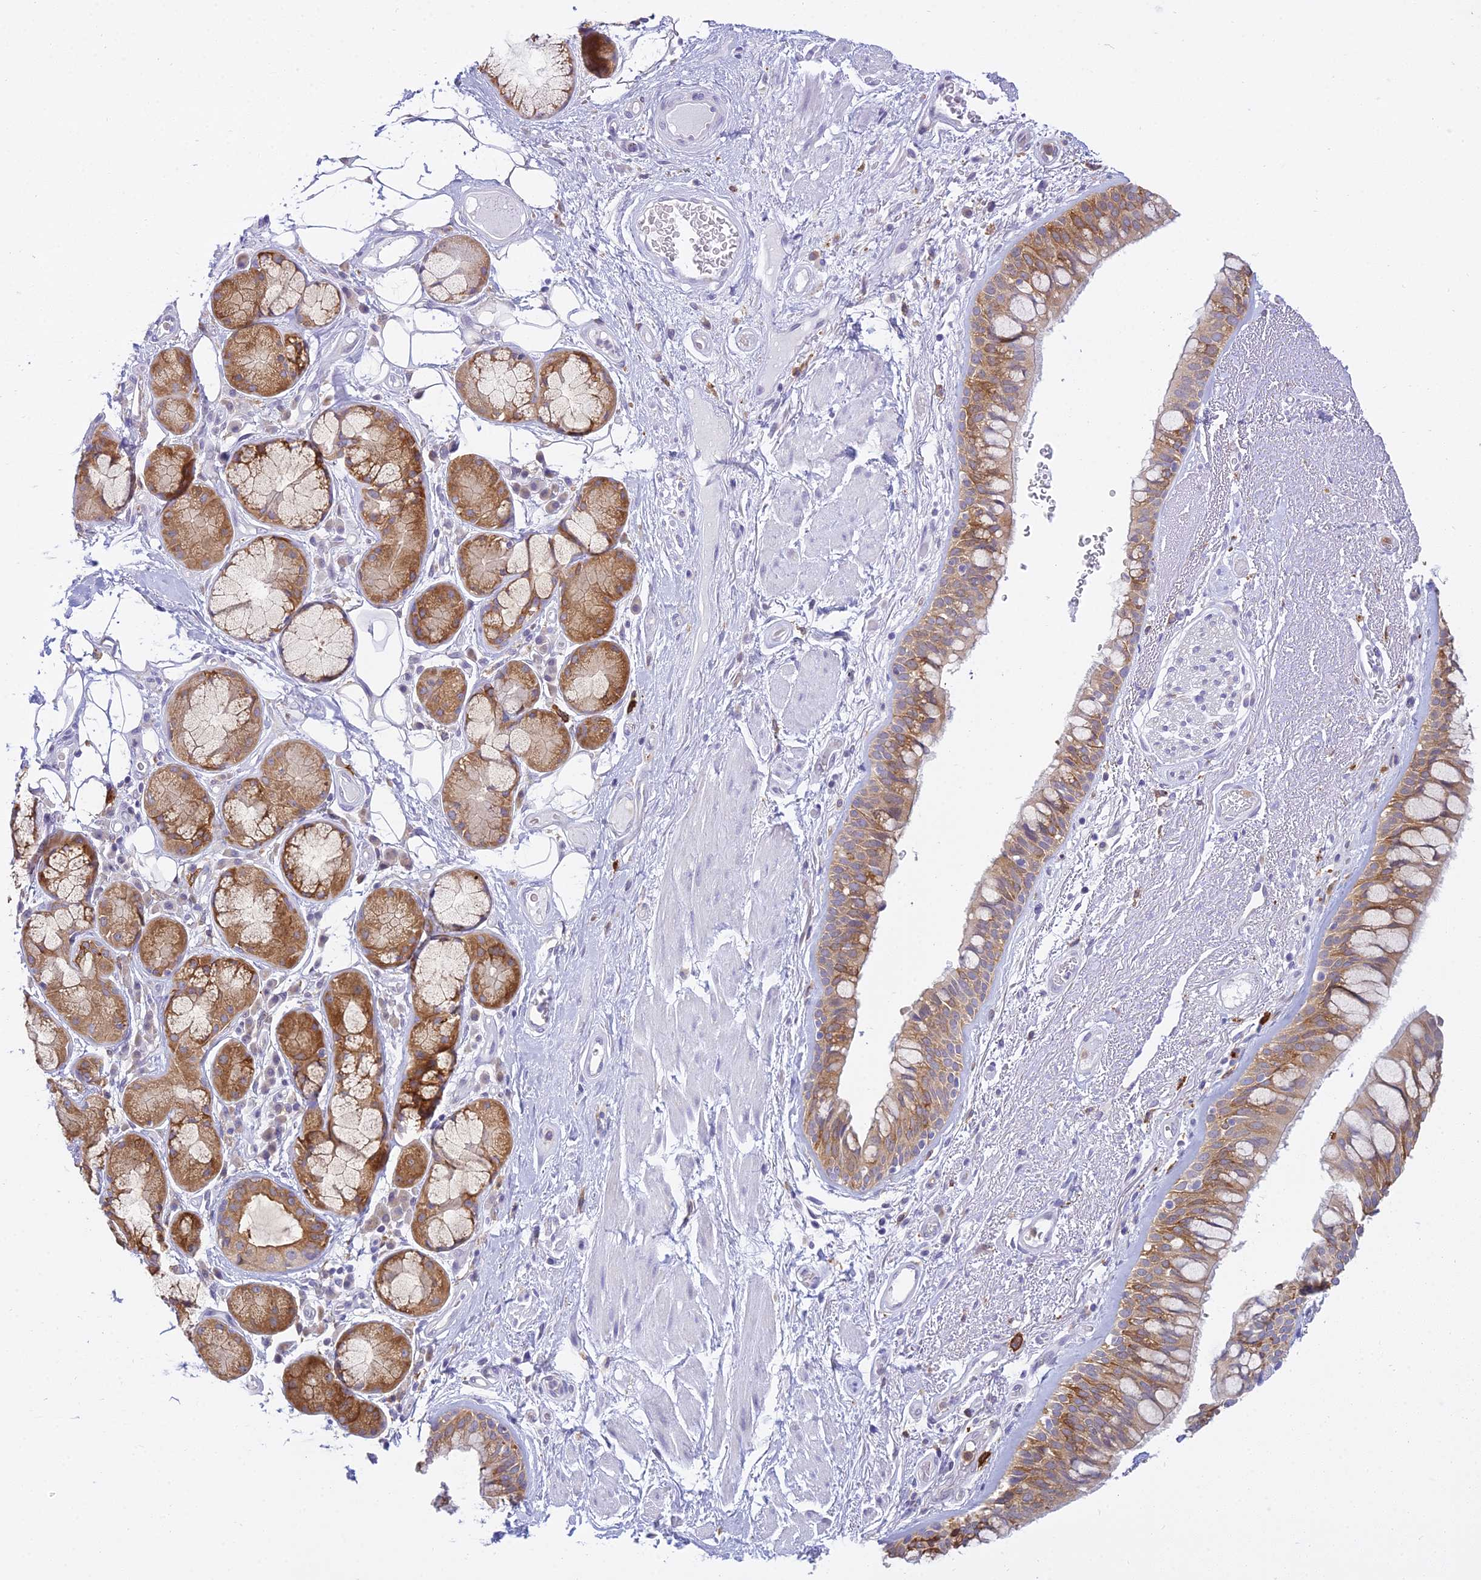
{"staining": {"intensity": "moderate", "quantity": ">75%", "location": "cytoplasmic/membranous"}, "tissue": "bronchus", "cell_type": "Respiratory epithelial cells", "image_type": "normal", "snomed": [{"axis": "morphology", "description": "Normal tissue, NOS"}, {"axis": "morphology", "description": "Squamous cell carcinoma, NOS"}, {"axis": "topography", "description": "Lymph node"}, {"axis": "topography", "description": "Bronchus"}, {"axis": "topography", "description": "Lung"}], "caption": "This is a micrograph of immunohistochemistry staining of benign bronchus, which shows moderate staining in the cytoplasmic/membranous of respiratory epithelial cells.", "gene": "UBE2G1", "patient": {"sex": "male", "age": 66}}